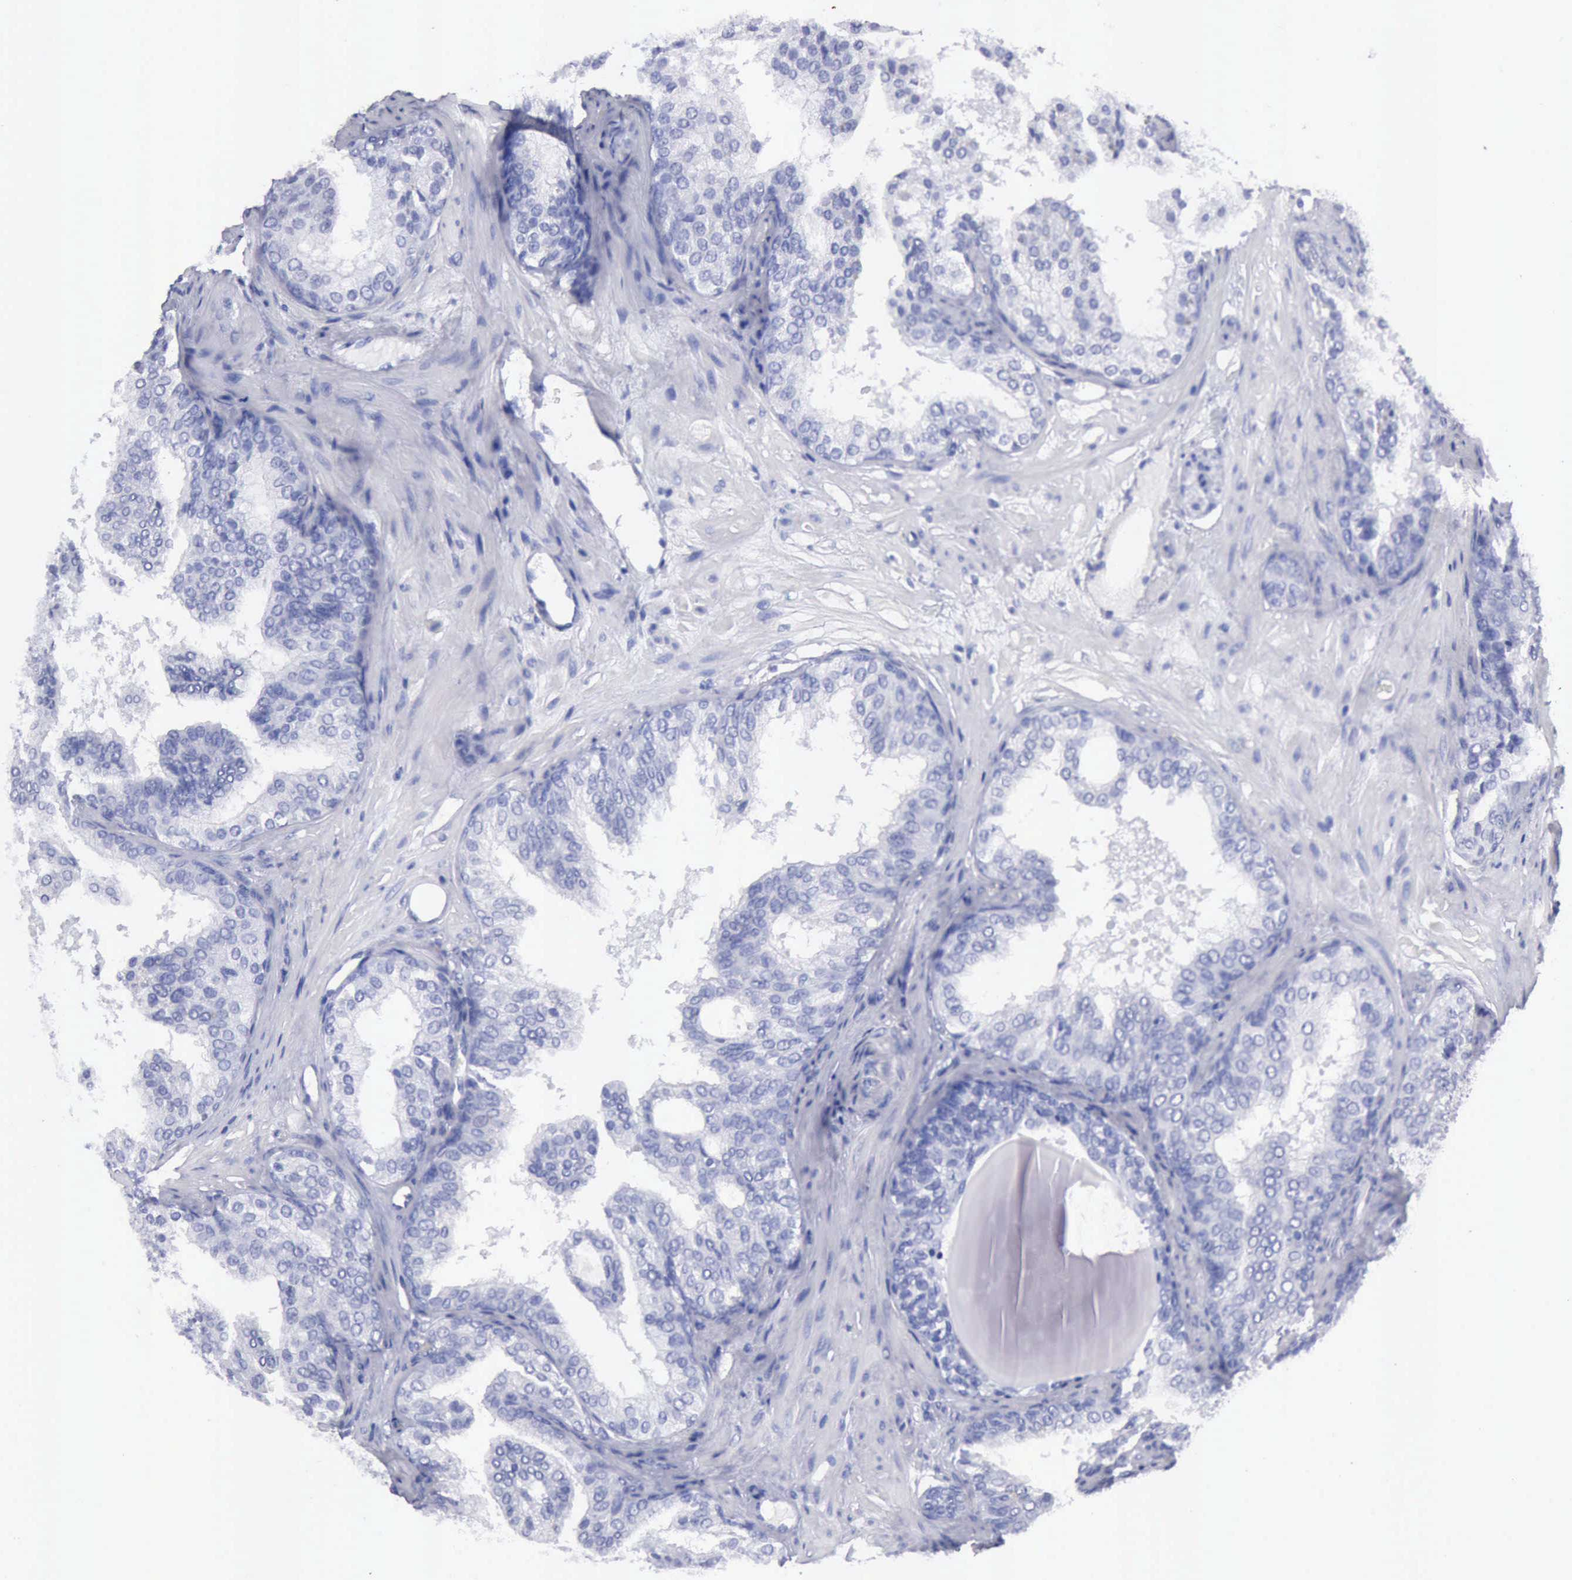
{"staining": {"intensity": "negative", "quantity": "none", "location": "none"}, "tissue": "prostate cancer", "cell_type": "Tumor cells", "image_type": "cancer", "snomed": [{"axis": "morphology", "description": "Adenocarcinoma, Low grade"}, {"axis": "topography", "description": "Prostate"}], "caption": "Low-grade adenocarcinoma (prostate) stained for a protein using immunohistochemistry displays no expression tumor cells.", "gene": "CYP19A1", "patient": {"sex": "male", "age": 69}}